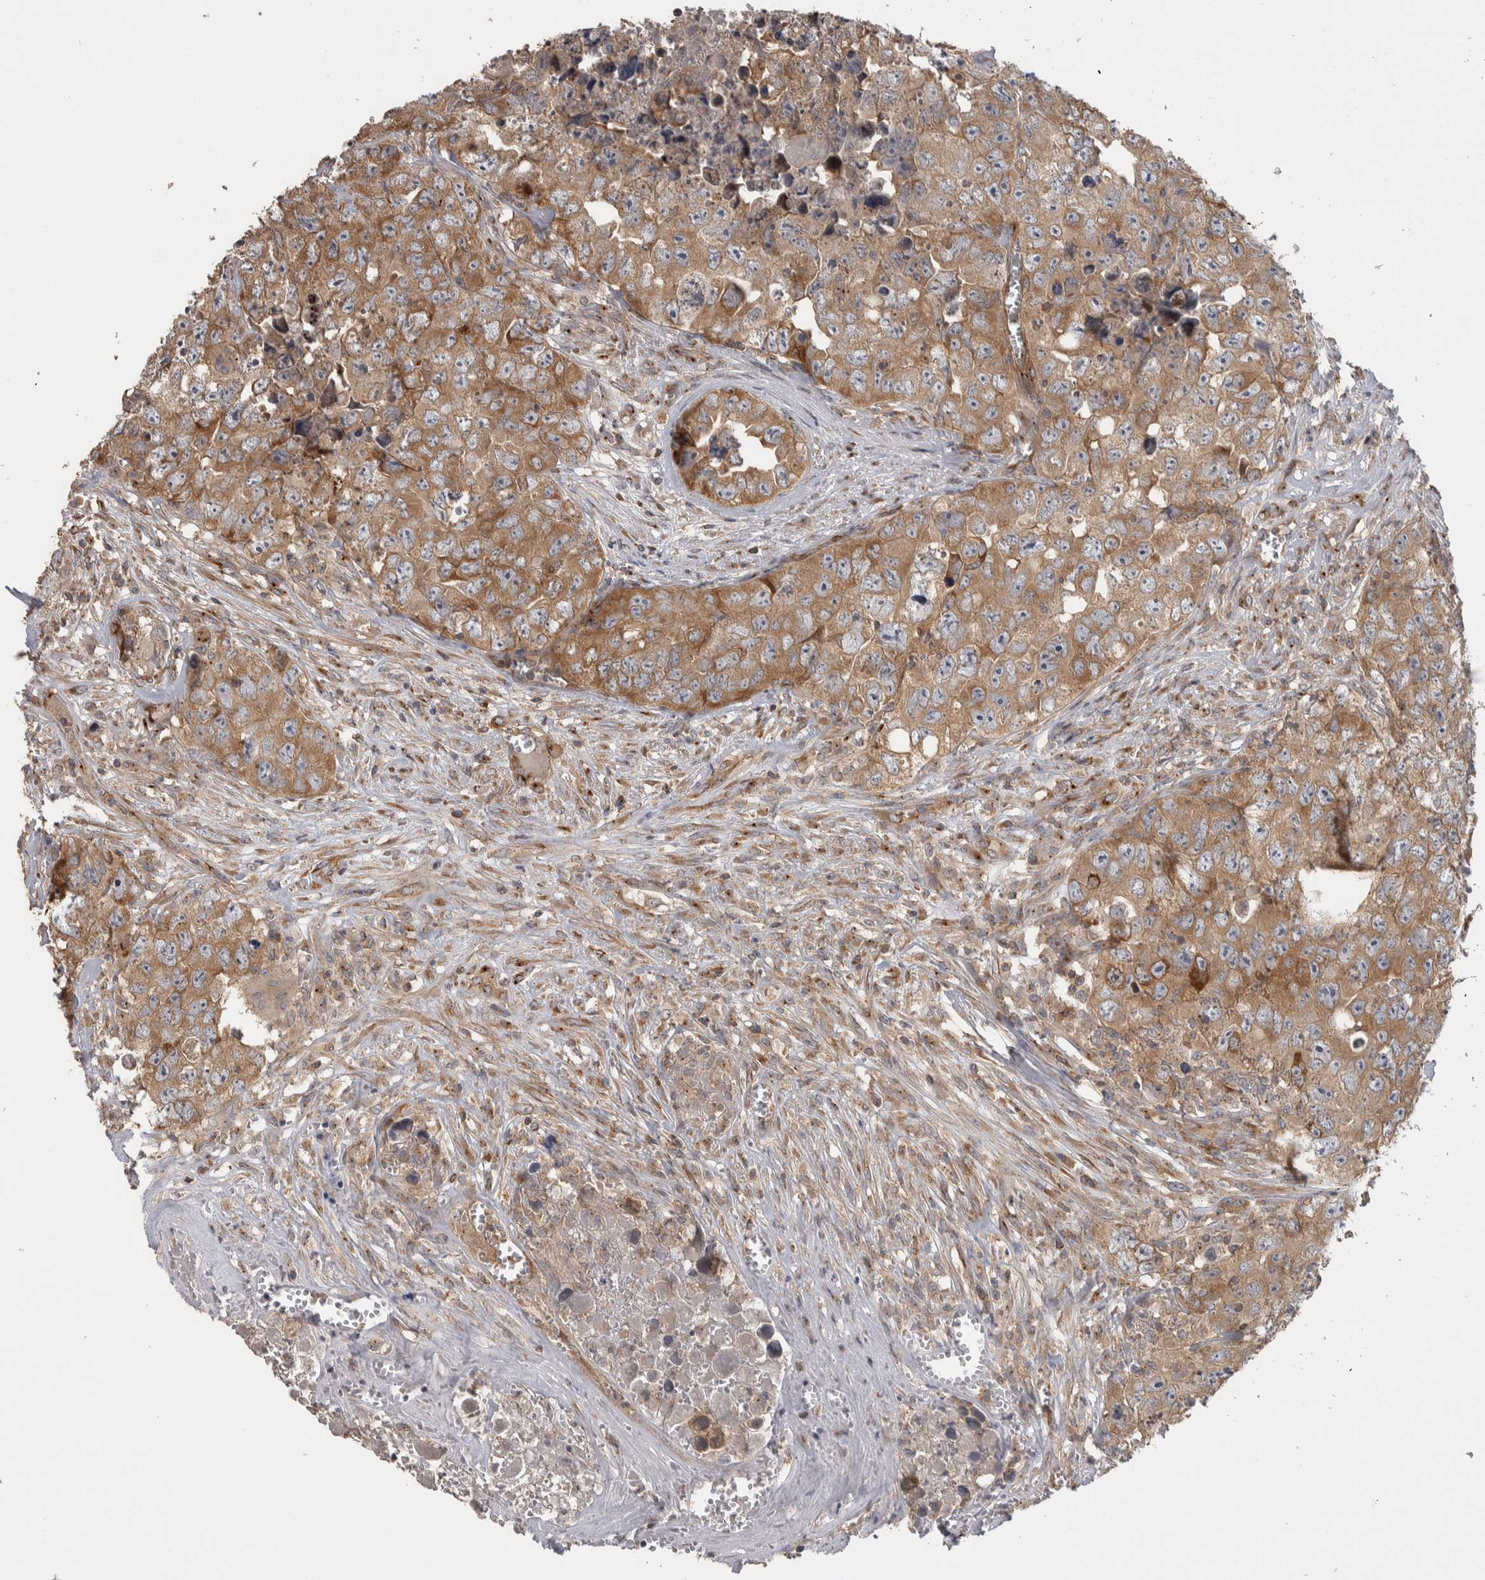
{"staining": {"intensity": "moderate", "quantity": ">75%", "location": "cytoplasmic/membranous"}, "tissue": "testis cancer", "cell_type": "Tumor cells", "image_type": "cancer", "snomed": [{"axis": "morphology", "description": "Seminoma, NOS"}, {"axis": "morphology", "description": "Carcinoma, Embryonal, NOS"}, {"axis": "topography", "description": "Testis"}], "caption": "Testis cancer stained for a protein demonstrates moderate cytoplasmic/membranous positivity in tumor cells.", "gene": "IFRD1", "patient": {"sex": "male", "age": 43}}